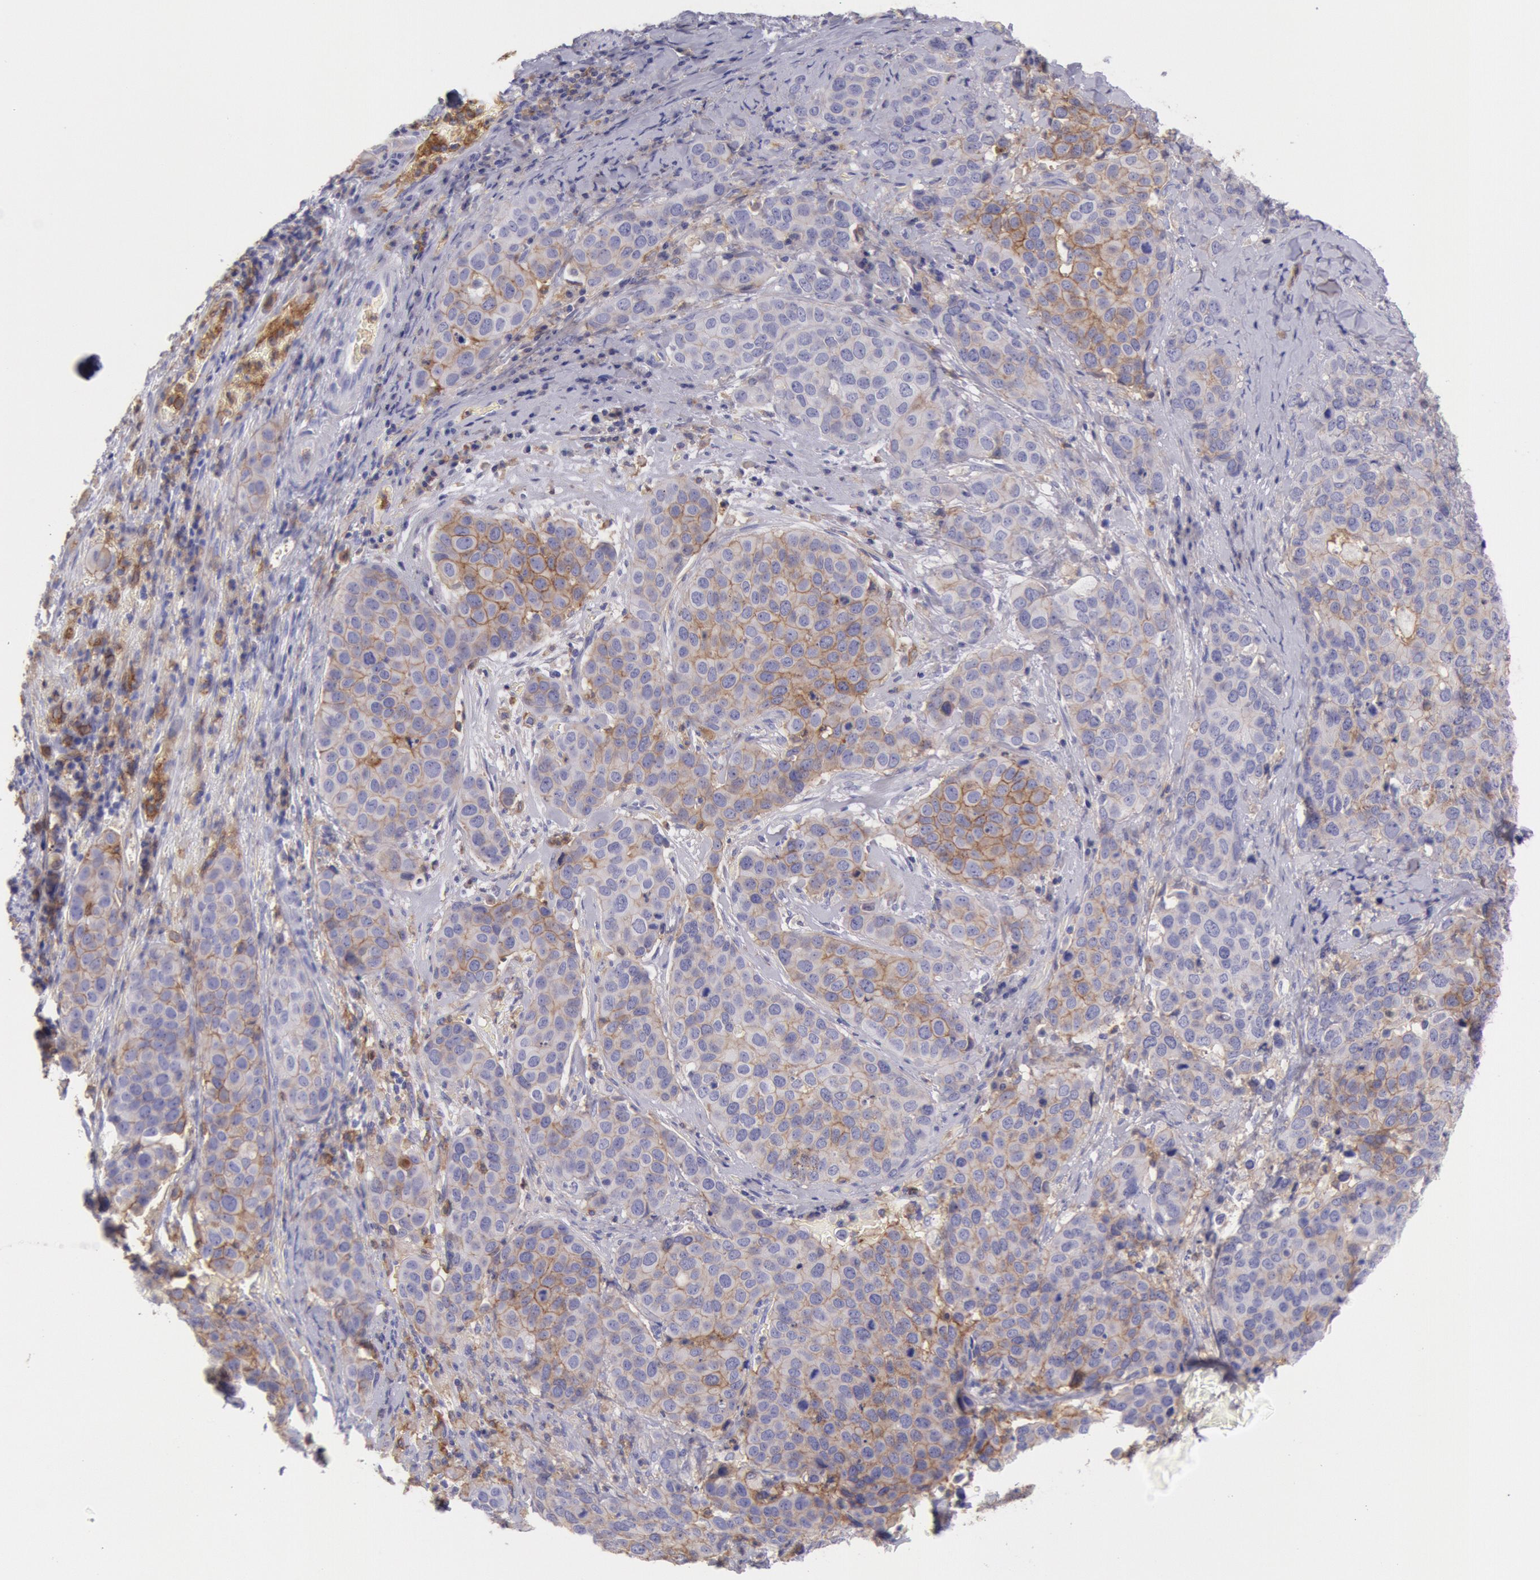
{"staining": {"intensity": "weak", "quantity": "25%-75%", "location": "cytoplasmic/membranous"}, "tissue": "cervical cancer", "cell_type": "Tumor cells", "image_type": "cancer", "snomed": [{"axis": "morphology", "description": "Squamous cell carcinoma, NOS"}, {"axis": "topography", "description": "Cervix"}], "caption": "Squamous cell carcinoma (cervical) stained for a protein (brown) demonstrates weak cytoplasmic/membranous positive expression in approximately 25%-75% of tumor cells.", "gene": "LYN", "patient": {"sex": "female", "age": 54}}